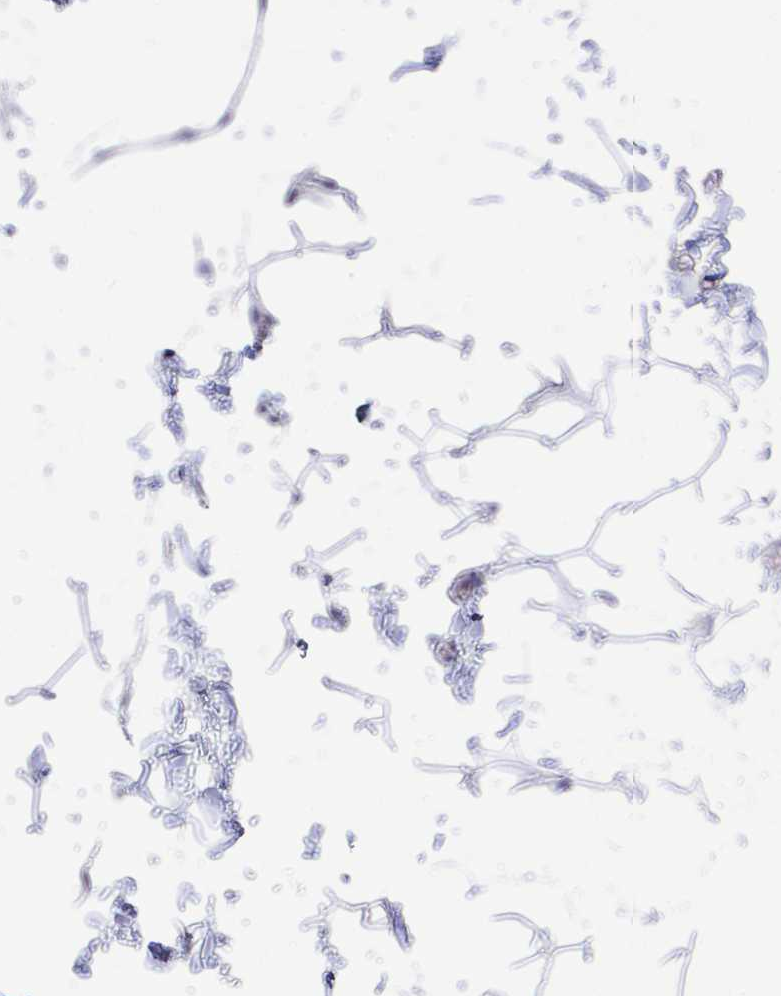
{"staining": {"intensity": "negative", "quantity": "none", "location": "none"}, "tissue": "adipose tissue", "cell_type": "Adipocytes", "image_type": "normal", "snomed": [{"axis": "morphology", "description": "Normal tissue, NOS"}, {"axis": "topography", "description": "Soft tissue"}, {"axis": "topography", "description": "Adipose tissue"}, {"axis": "topography", "description": "Vascular tissue"}, {"axis": "topography", "description": "Peripheral nerve tissue"}], "caption": "This is an immunohistochemistry (IHC) image of normal human adipose tissue. There is no positivity in adipocytes.", "gene": "CSE1L", "patient": {"sex": "male", "age": 29}}